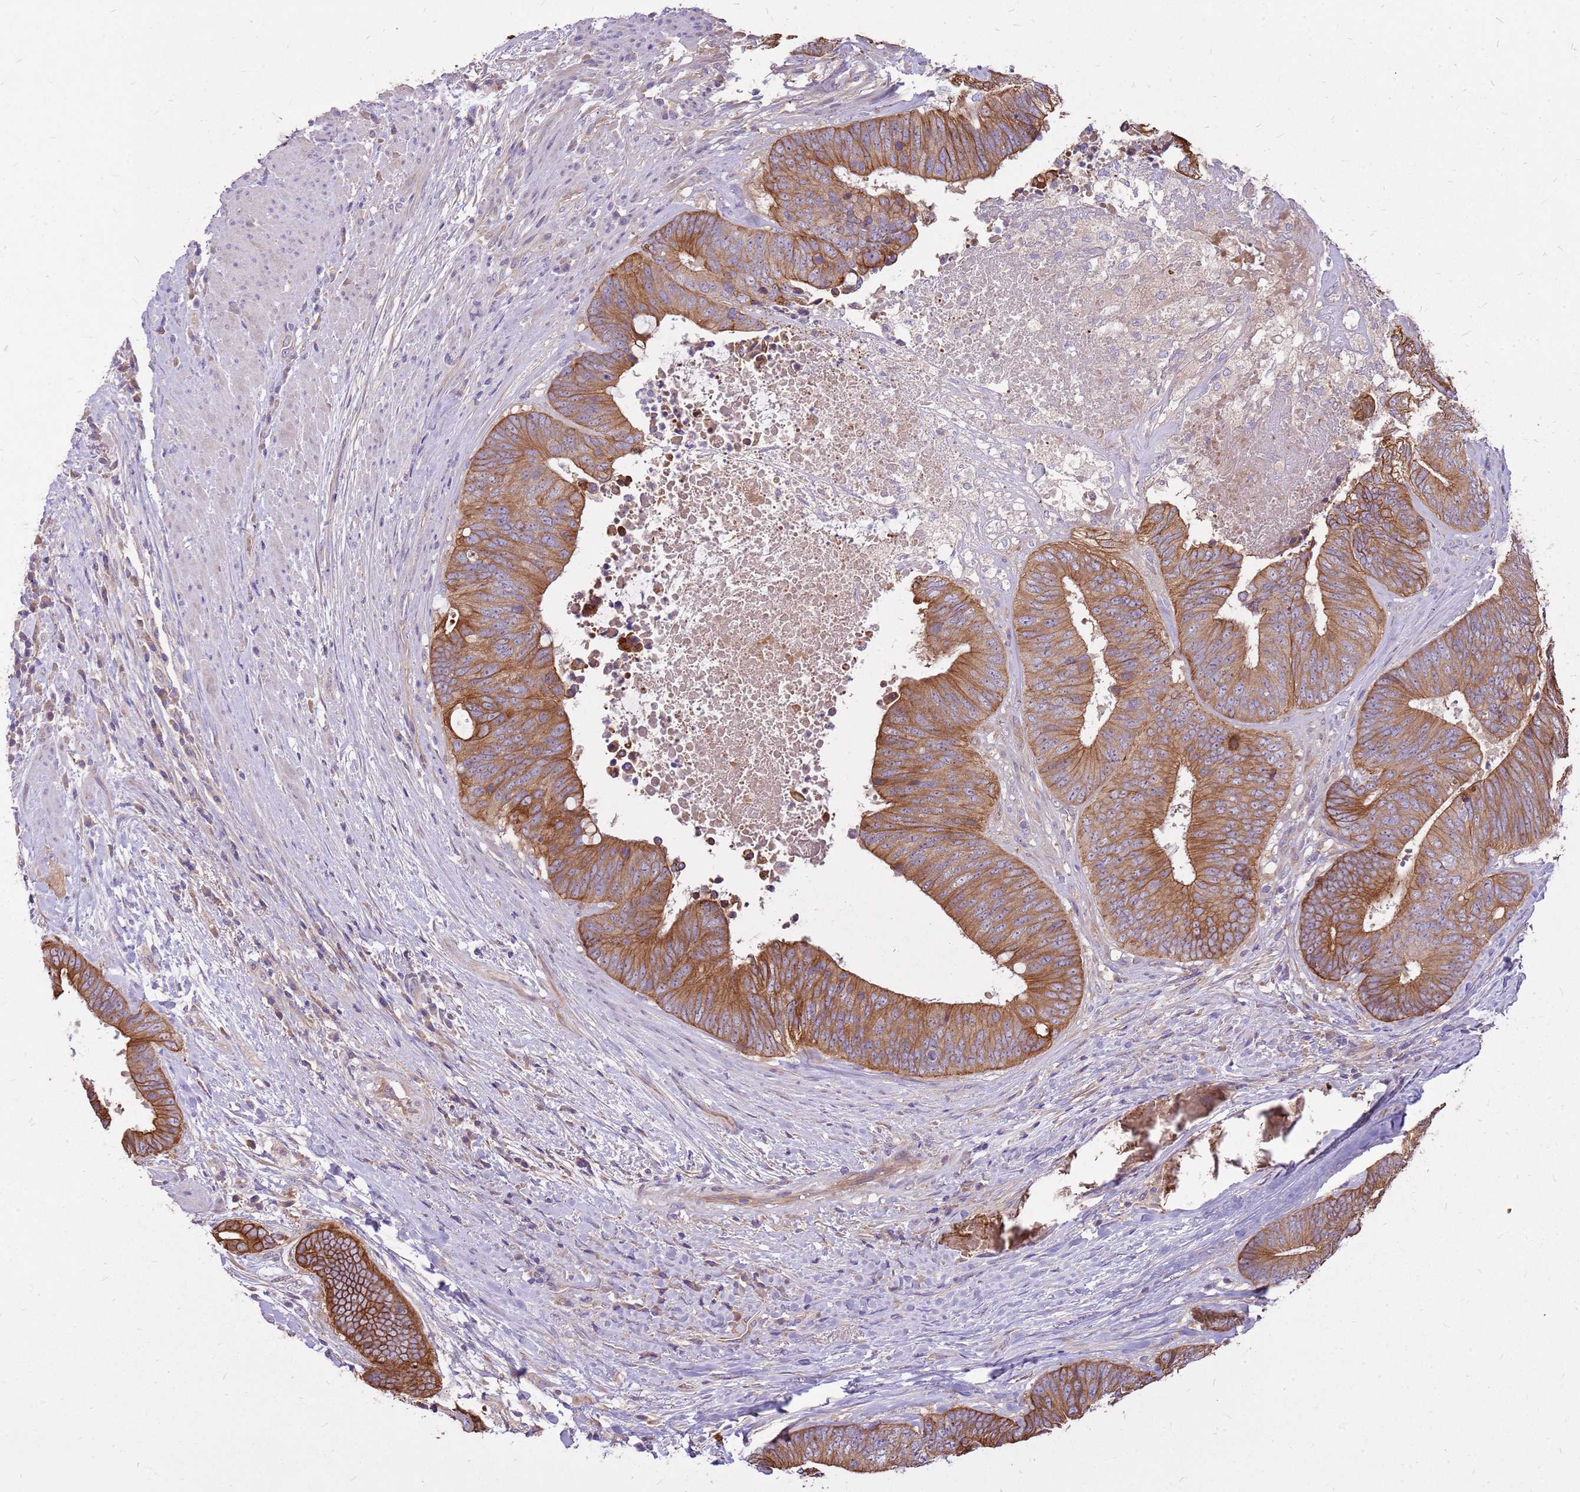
{"staining": {"intensity": "moderate", "quantity": ">75%", "location": "cytoplasmic/membranous"}, "tissue": "colorectal cancer", "cell_type": "Tumor cells", "image_type": "cancer", "snomed": [{"axis": "morphology", "description": "Adenocarcinoma, NOS"}, {"axis": "topography", "description": "Rectum"}], "caption": "Immunohistochemical staining of human colorectal cancer exhibits moderate cytoplasmic/membranous protein staining in approximately >75% of tumor cells. (IHC, brightfield microscopy, high magnification).", "gene": "WASHC4", "patient": {"sex": "male", "age": 72}}